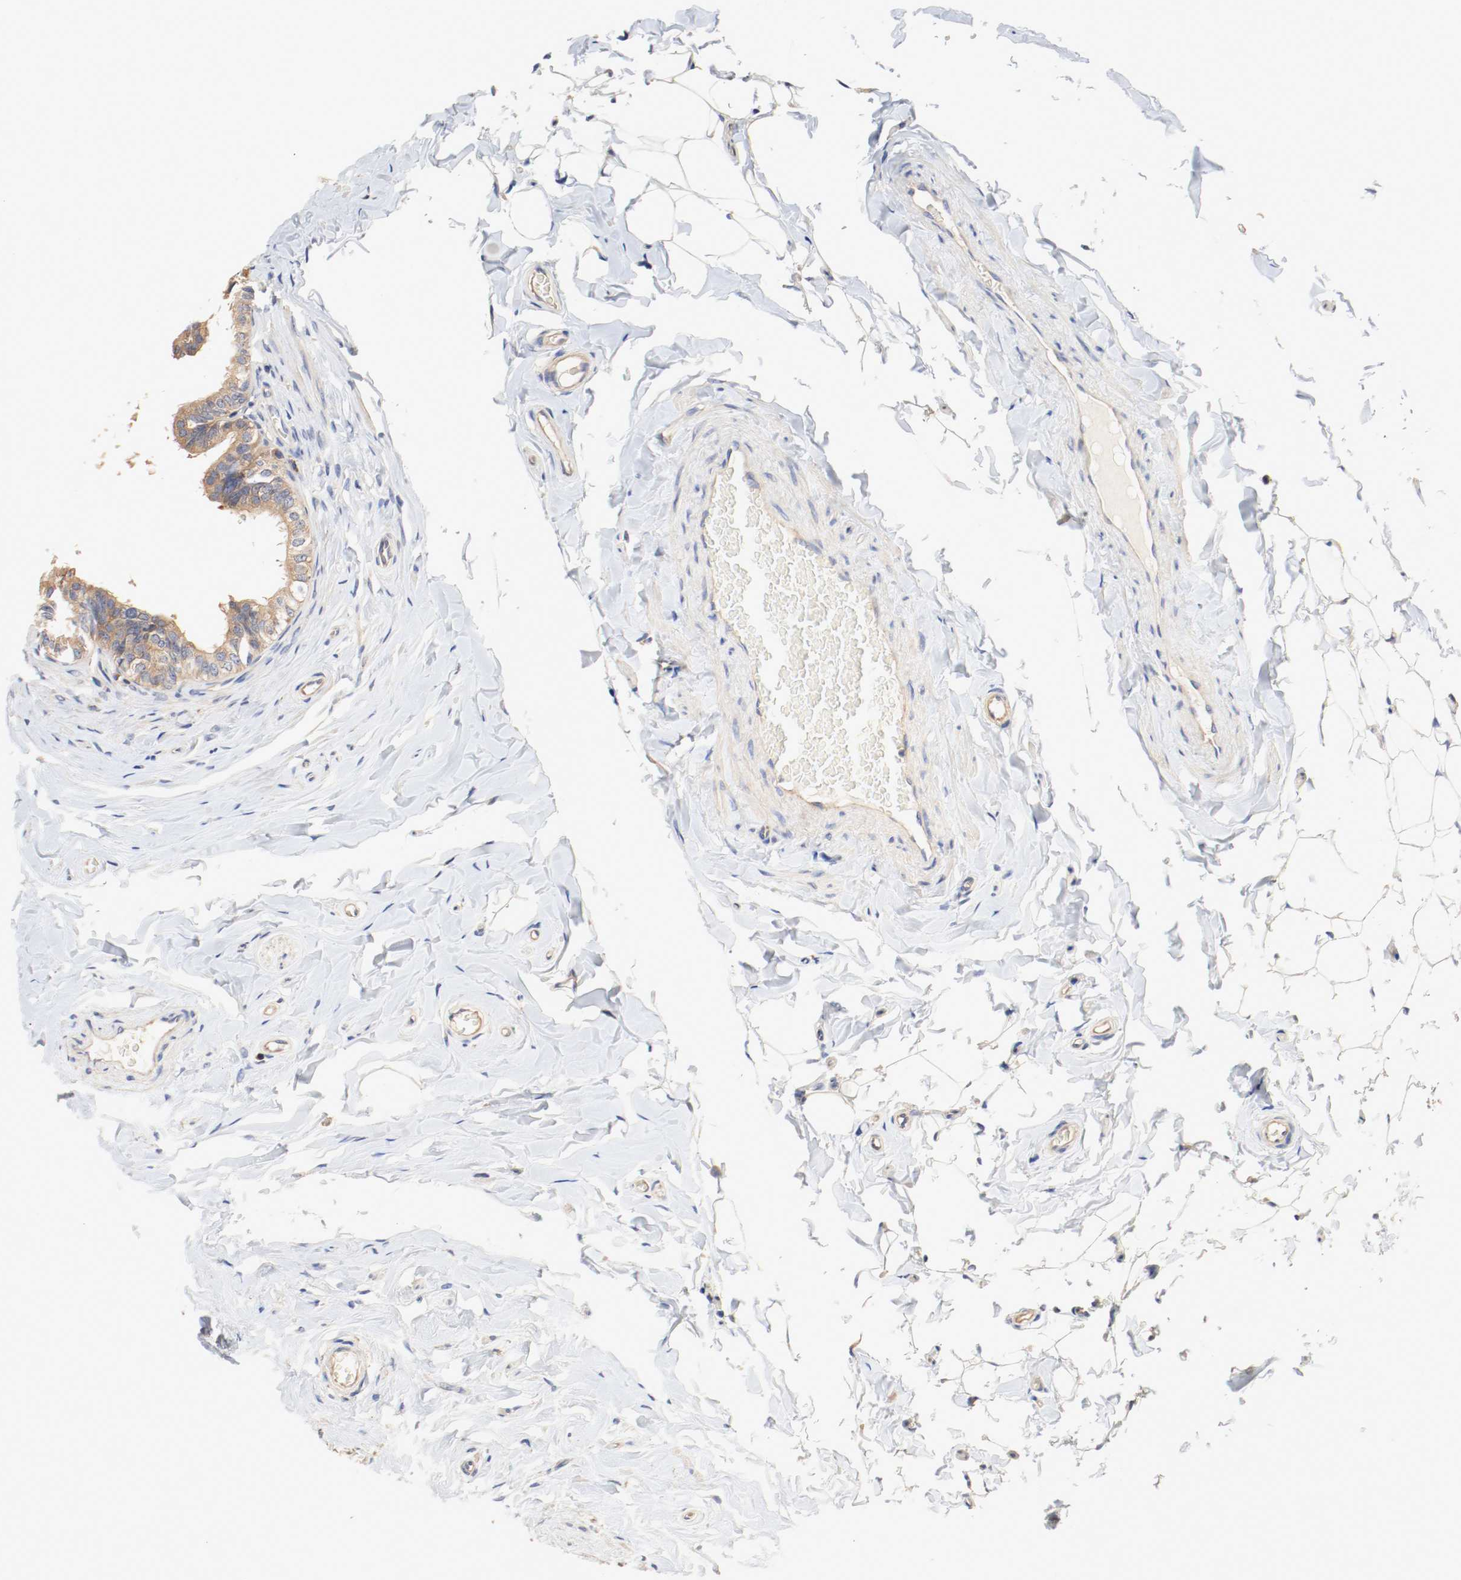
{"staining": {"intensity": "moderate", "quantity": ">75%", "location": "cytoplasmic/membranous"}, "tissue": "epididymis", "cell_type": "Glandular cells", "image_type": "normal", "snomed": [{"axis": "morphology", "description": "Normal tissue, NOS"}, {"axis": "topography", "description": "Epididymis"}], "caption": "Protein expression analysis of normal human epididymis reveals moderate cytoplasmic/membranous positivity in about >75% of glandular cells. The staining was performed using DAB, with brown indicating positive protein expression. Nuclei are stained blue with hematoxylin.", "gene": "GIT1", "patient": {"sex": "male", "age": 26}}